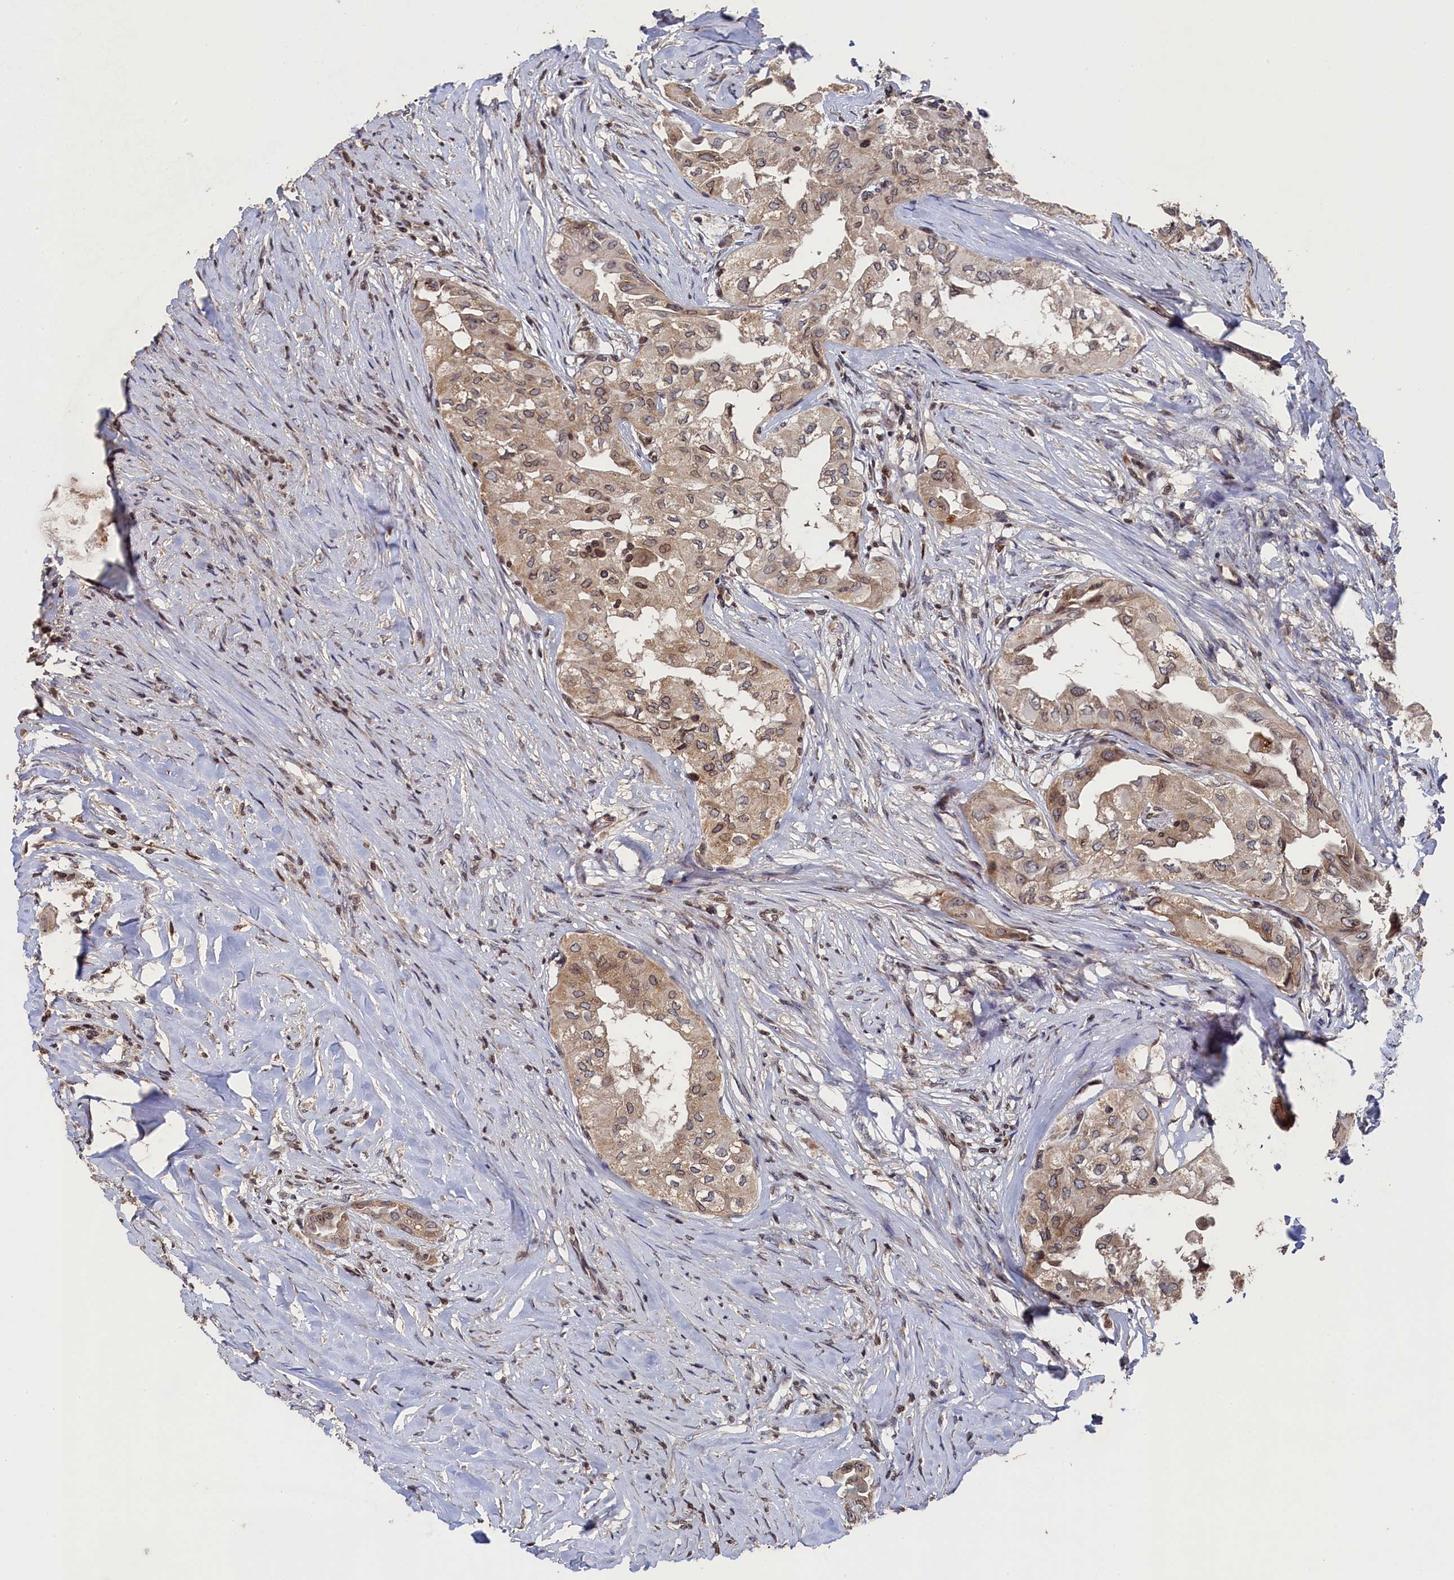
{"staining": {"intensity": "weak", "quantity": ">75%", "location": "cytoplasmic/membranous"}, "tissue": "thyroid cancer", "cell_type": "Tumor cells", "image_type": "cancer", "snomed": [{"axis": "morphology", "description": "Papillary adenocarcinoma, NOS"}, {"axis": "topography", "description": "Thyroid gland"}], "caption": "An immunohistochemistry histopathology image of neoplastic tissue is shown. Protein staining in brown shows weak cytoplasmic/membranous positivity in papillary adenocarcinoma (thyroid) within tumor cells. (DAB (3,3'-diaminobenzidine) = brown stain, brightfield microscopy at high magnification).", "gene": "ANKEF1", "patient": {"sex": "female", "age": 59}}